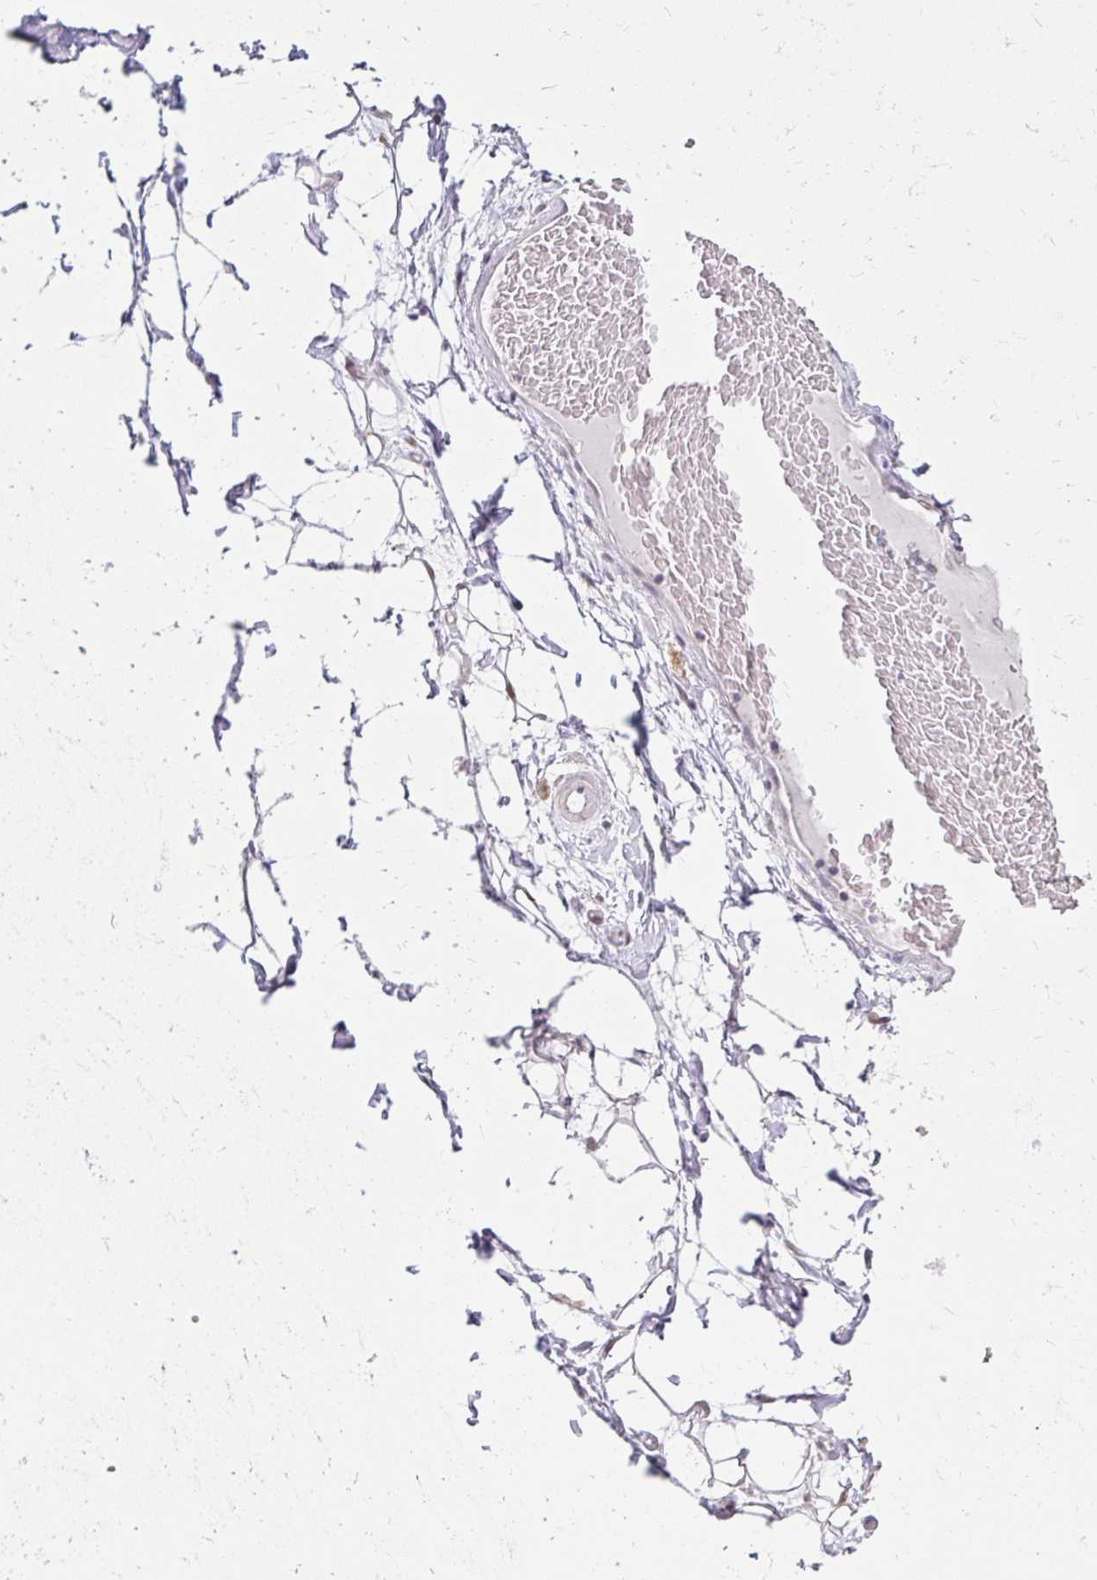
{"staining": {"intensity": "negative", "quantity": "none", "location": "none"}, "tissue": "adipose tissue", "cell_type": "Adipocytes", "image_type": "normal", "snomed": [{"axis": "morphology", "description": "Normal tissue, NOS"}, {"axis": "topography", "description": "Lymph node"}, {"axis": "topography", "description": "Cartilage tissue"}, {"axis": "topography", "description": "Nasopharynx"}], "caption": "This is a micrograph of immunohistochemistry staining of normal adipose tissue, which shows no expression in adipocytes. (Immunohistochemistry (ihc), brightfield microscopy, high magnification).", "gene": "RIMS4", "patient": {"sex": "male", "age": 63}}